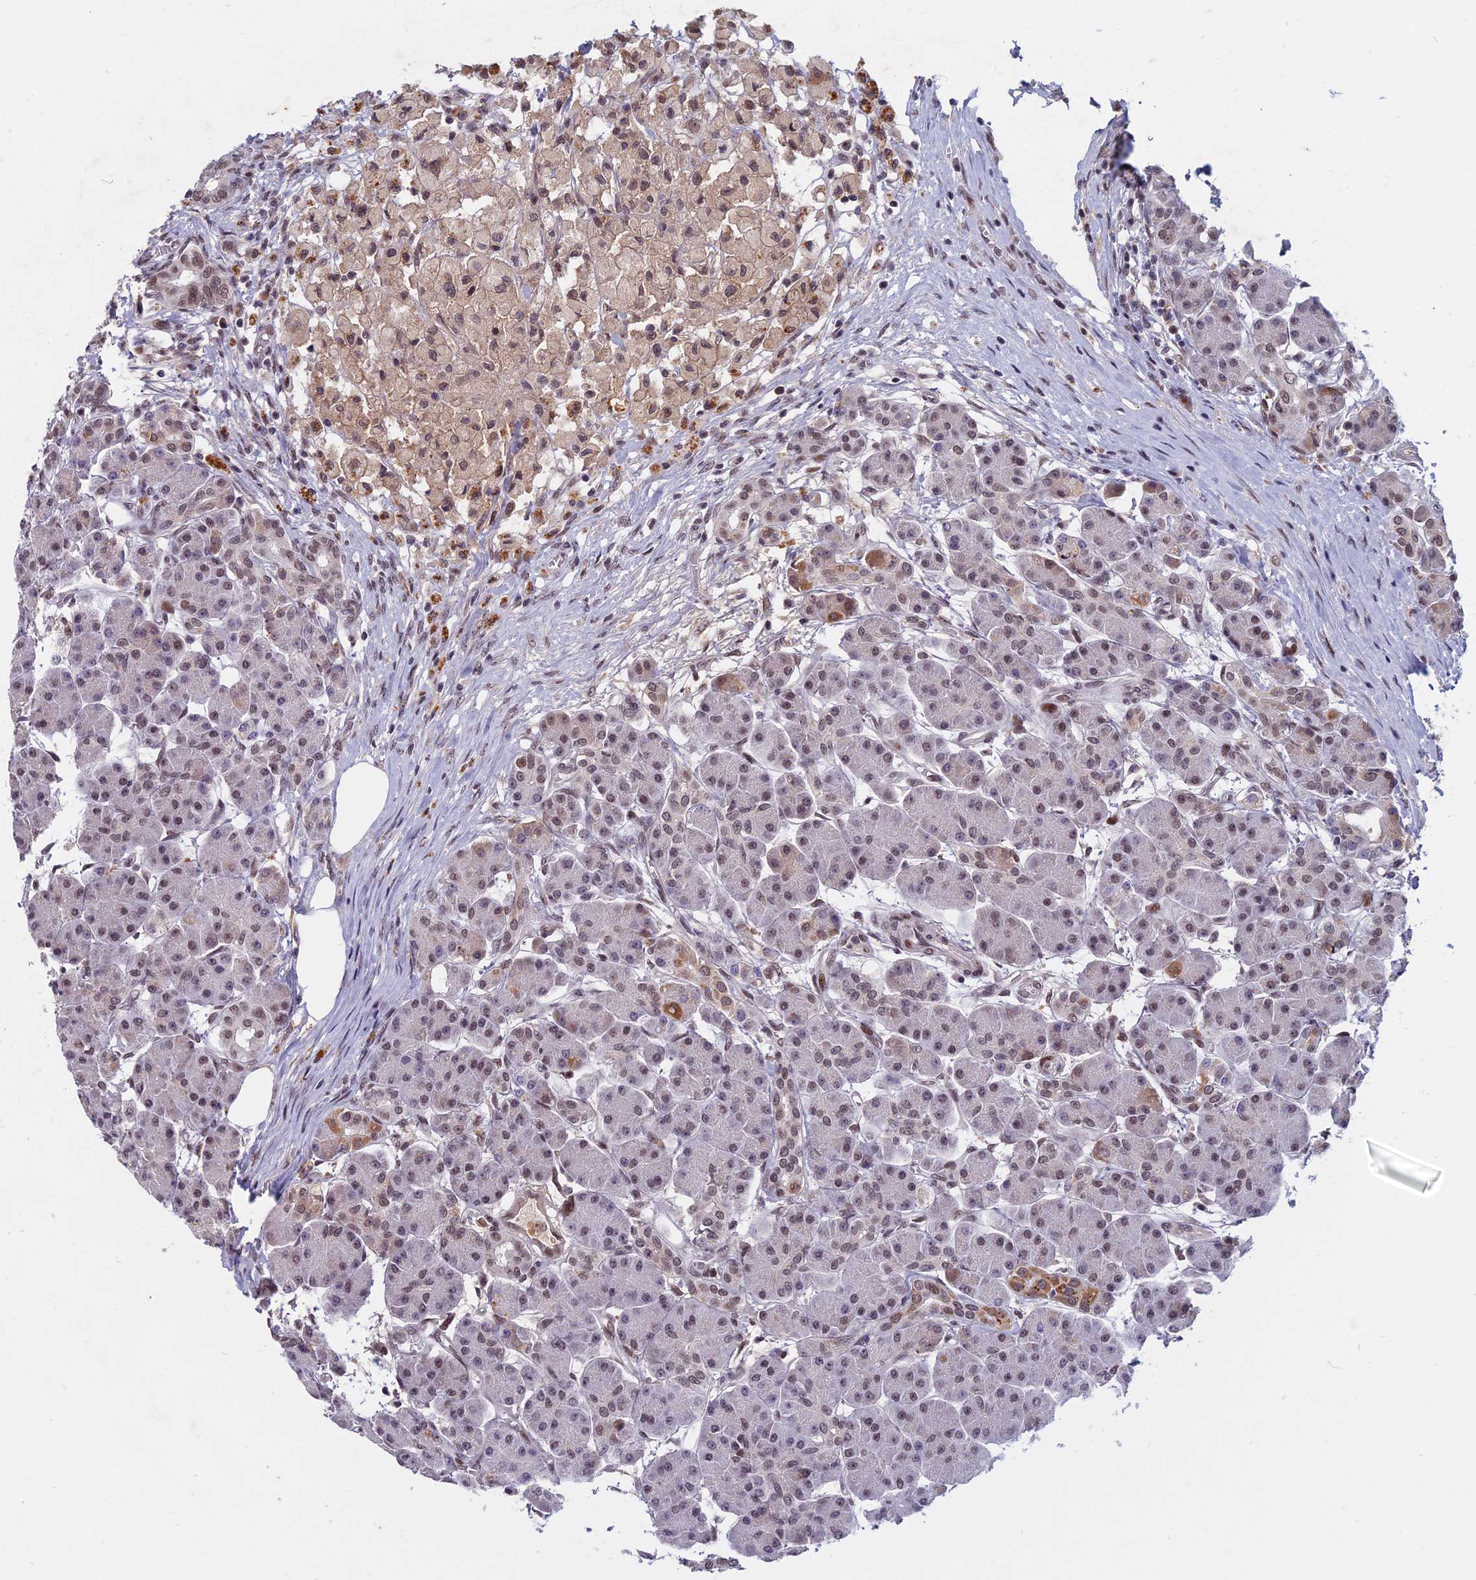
{"staining": {"intensity": "moderate", "quantity": "25%-75%", "location": "nuclear"}, "tissue": "pancreas", "cell_type": "Exocrine glandular cells", "image_type": "normal", "snomed": [{"axis": "morphology", "description": "Normal tissue, NOS"}, {"axis": "topography", "description": "Pancreas"}], "caption": "A brown stain labels moderate nuclear expression of a protein in exocrine glandular cells of unremarkable human pancreas. The staining was performed using DAB (3,3'-diaminobenzidine), with brown indicating positive protein expression. Nuclei are stained blue with hematoxylin.", "gene": "CDC7", "patient": {"sex": "male", "age": 63}}